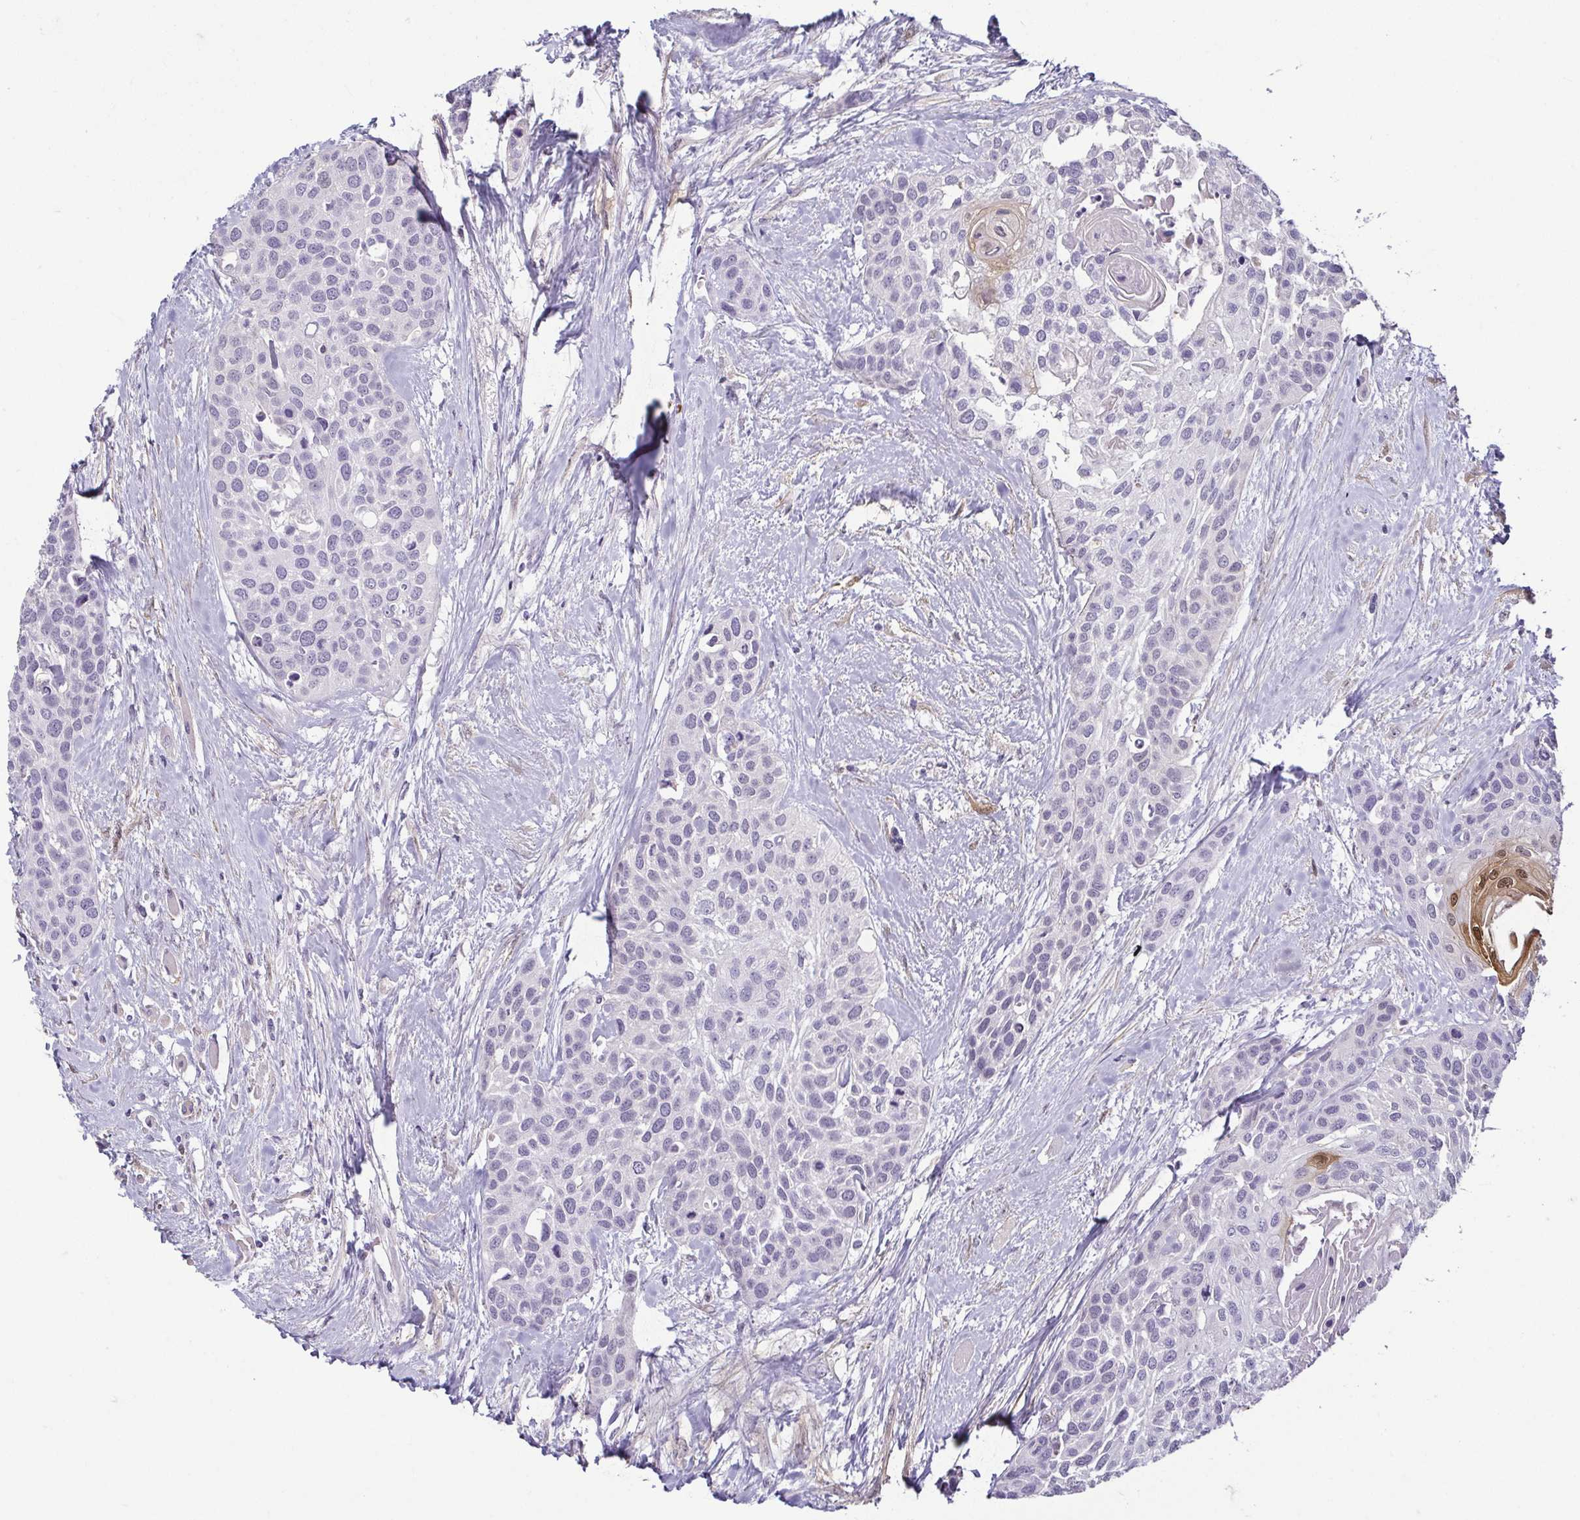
{"staining": {"intensity": "moderate", "quantity": "<25%", "location": "cytoplasmic/membranous,nuclear"}, "tissue": "head and neck cancer", "cell_type": "Tumor cells", "image_type": "cancer", "snomed": [{"axis": "morphology", "description": "Squamous cell carcinoma, NOS"}, {"axis": "topography", "description": "Head-Neck"}], "caption": "Immunohistochemistry of head and neck squamous cell carcinoma displays low levels of moderate cytoplasmic/membranous and nuclear expression in approximately <25% of tumor cells.", "gene": "HOPX", "patient": {"sex": "female", "age": 50}}